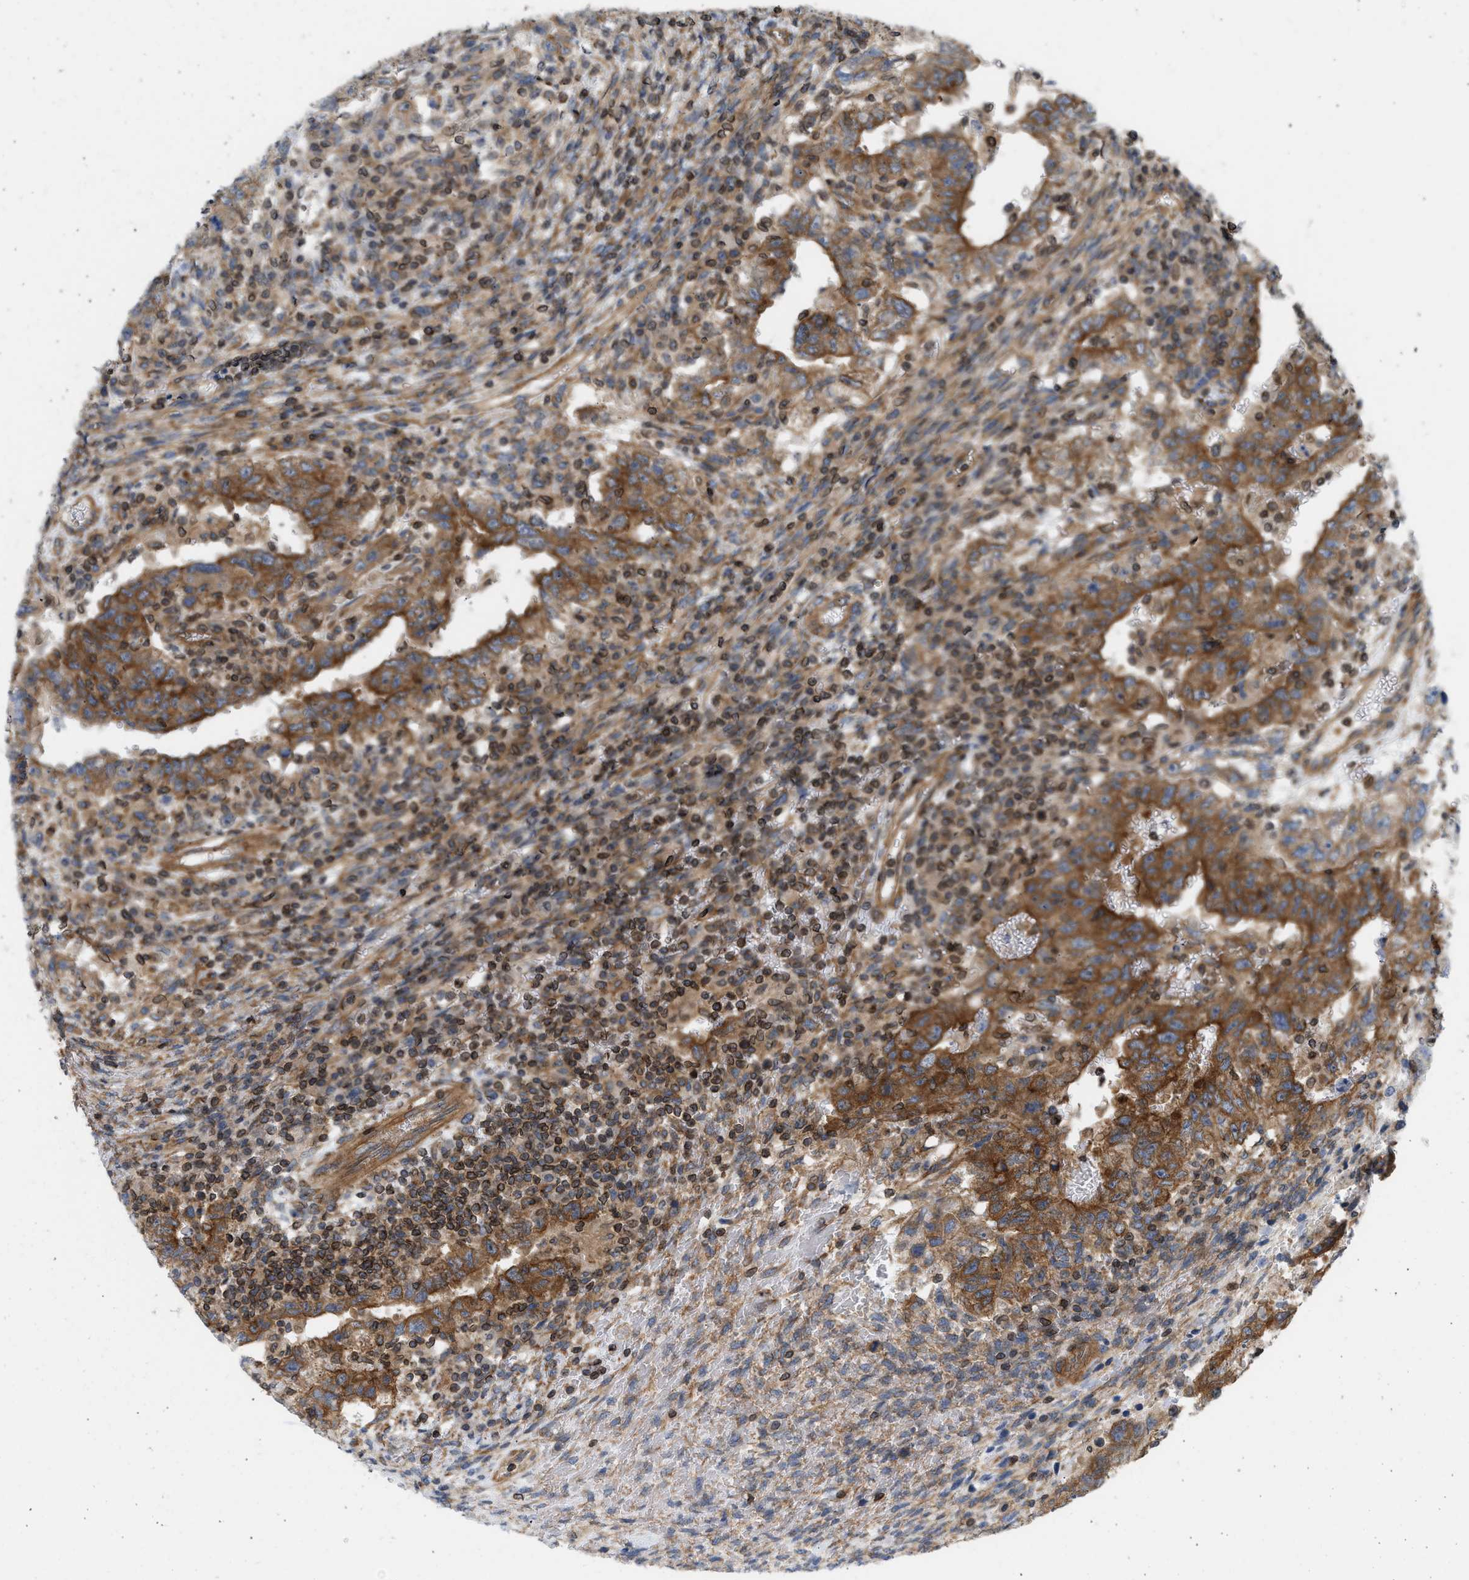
{"staining": {"intensity": "strong", "quantity": ">75%", "location": "cytoplasmic/membranous"}, "tissue": "testis cancer", "cell_type": "Tumor cells", "image_type": "cancer", "snomed": [{"axis": "morphology", "description": "Carcinoma, Embryonal, NOS"}, {"axis": "topography", "description": "Testis"}], "caption": "Immunohistochemistry staining of testis cancer (embryonal carcinoma), which displays high levels of strong cytoplasmic/membranous staining in about >75% of tumor cells indicating strong cytoplasmic/membranous protein expression. The staining was performed using DAB (3,3'-diaminobenzidine) (brown) for protein detection and nuclei were counterstained in hematoxylin (blue).", "gene": "STRN", "patient": {"sex": "male", "age": 26}}